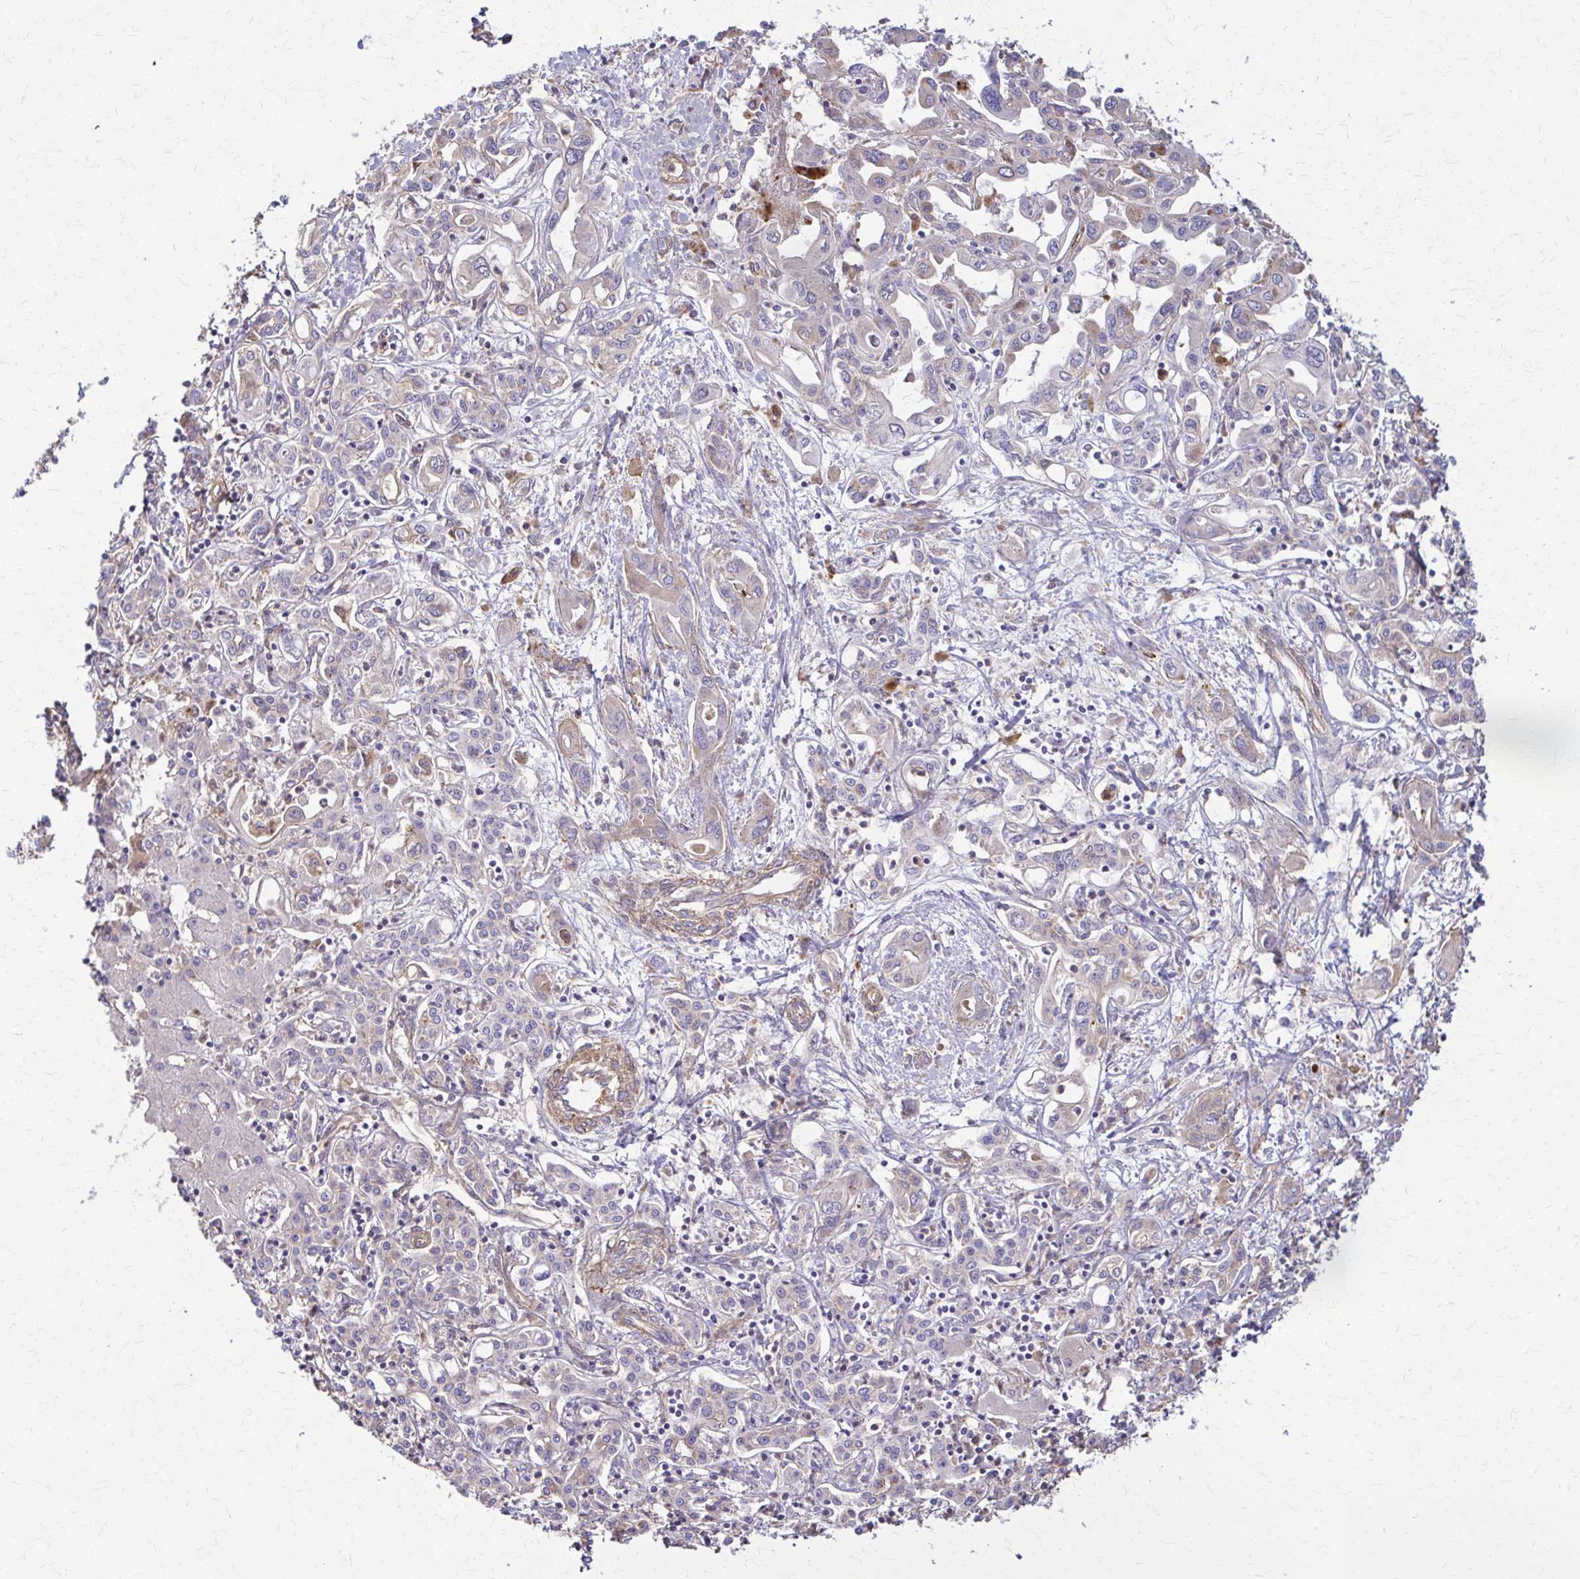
{"staining": {"intensity": "negative", "quantity": "none", "location": "none"}, "tissue": "liver cancer", "cell_type": "Tumor cells", "image_type": "cancer", "snomed": [{"axis": "morphology", "description": "Cholangiocarcinoma"}, {"axis": "topography", "description": "Liver"}], "caption": "Immunohistochemistry histopathology image of liver cholangiocarcinoma stained for a protein (brown), which displays no staining in tumor cells.", "gene": "DSP", "patient": {"sex": "female", "age": 64}}